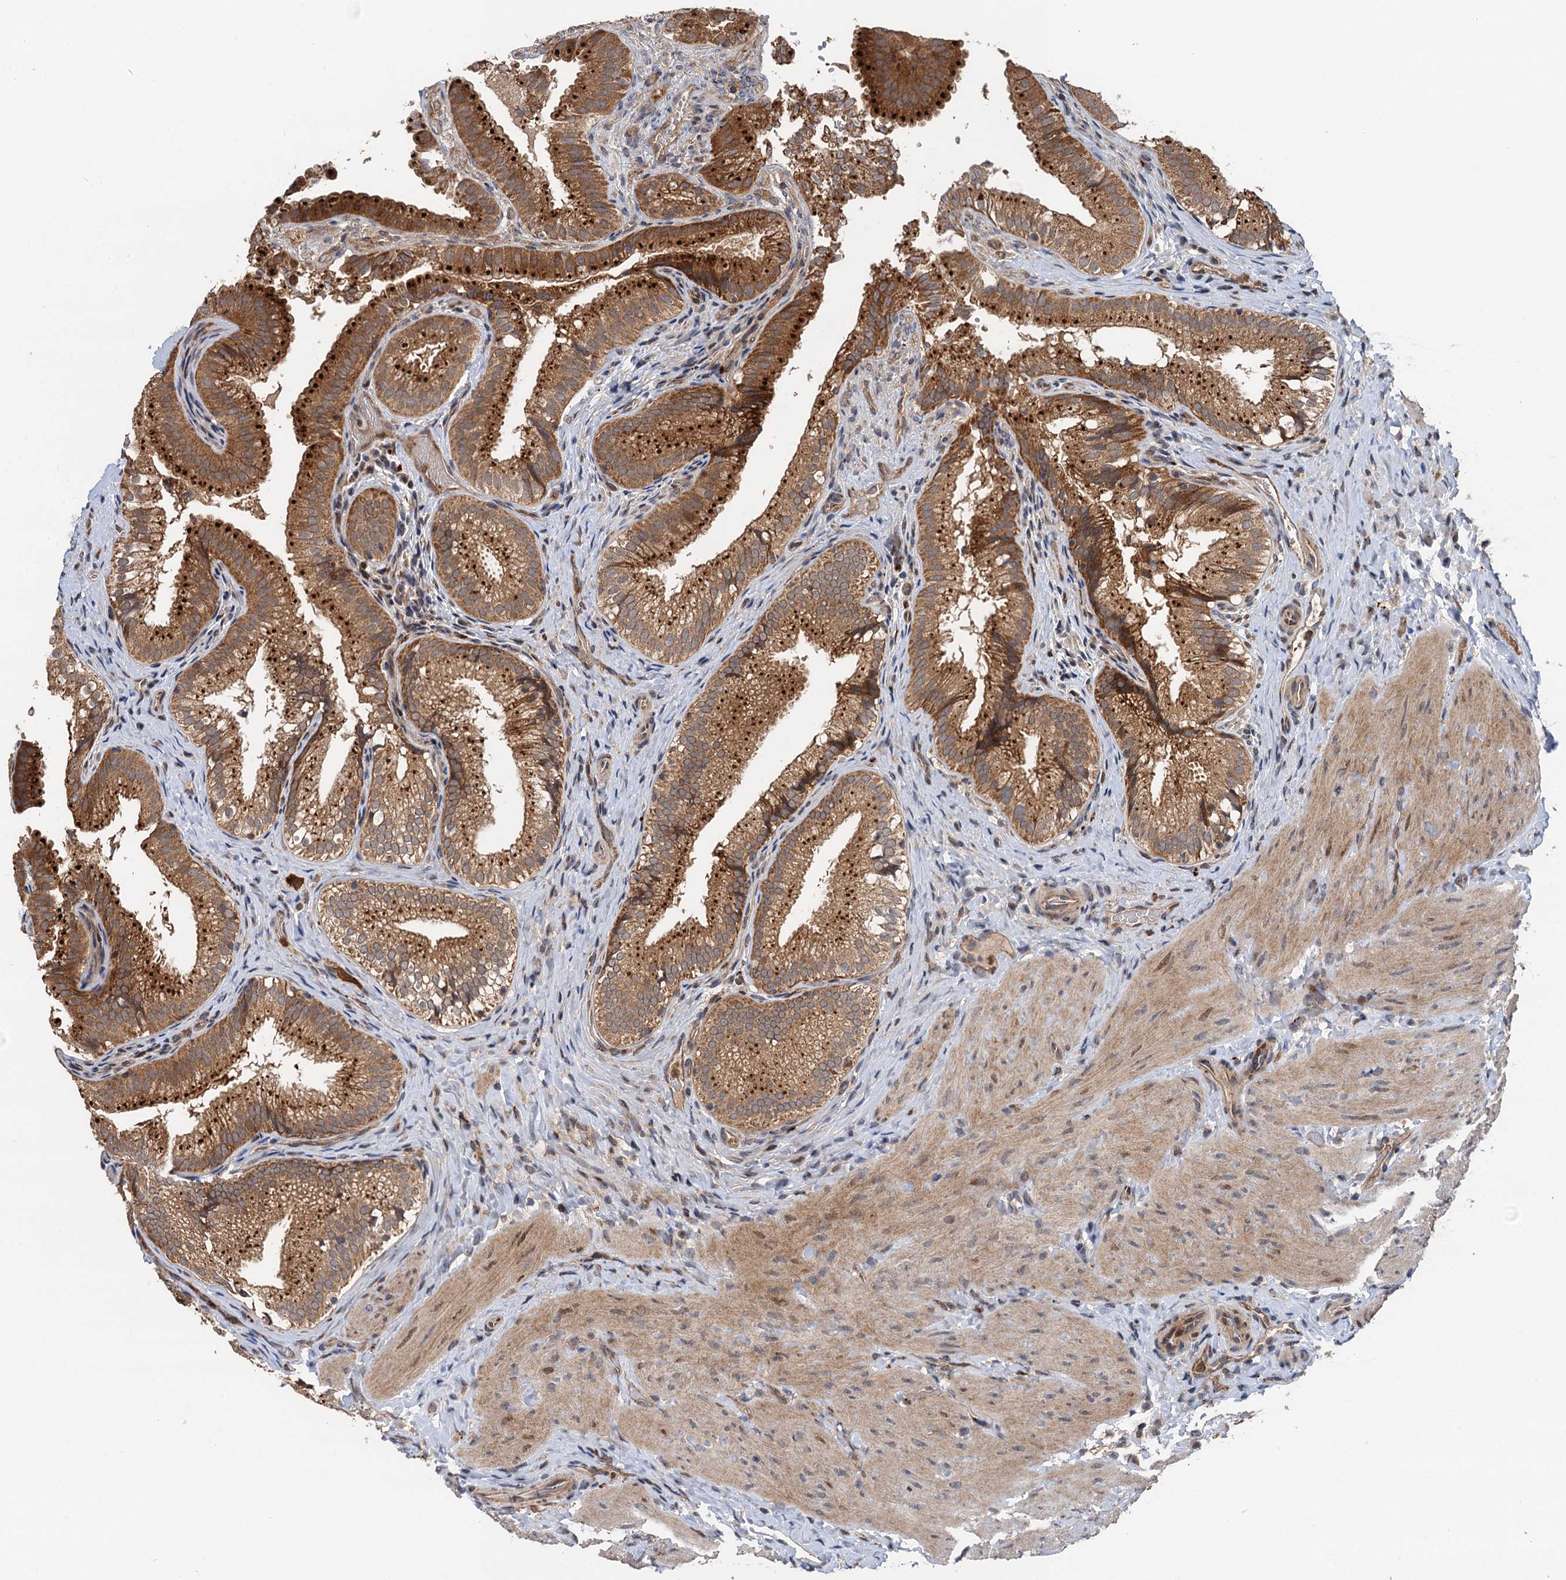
{"staining": {"intensity": "strong", "quantity": ">75%", "location": "cytoplasmic/membranous"}, "tissue": "gallbladder", "cell_type": "Glandular cells", "image_type": "normal", "snomed": [{"axis": "morphology", "description": "Normal tissue, NOS"}, {"axis": "topography", "description": "Gallbladder"}], "caption": "Protein staining shows strong cytoplasmic/membranous staining in approximately >75% of glandular cells in normal gallbladder.", "gene": "NLRP10", "patient": {"sex": "female", "age": 30}}